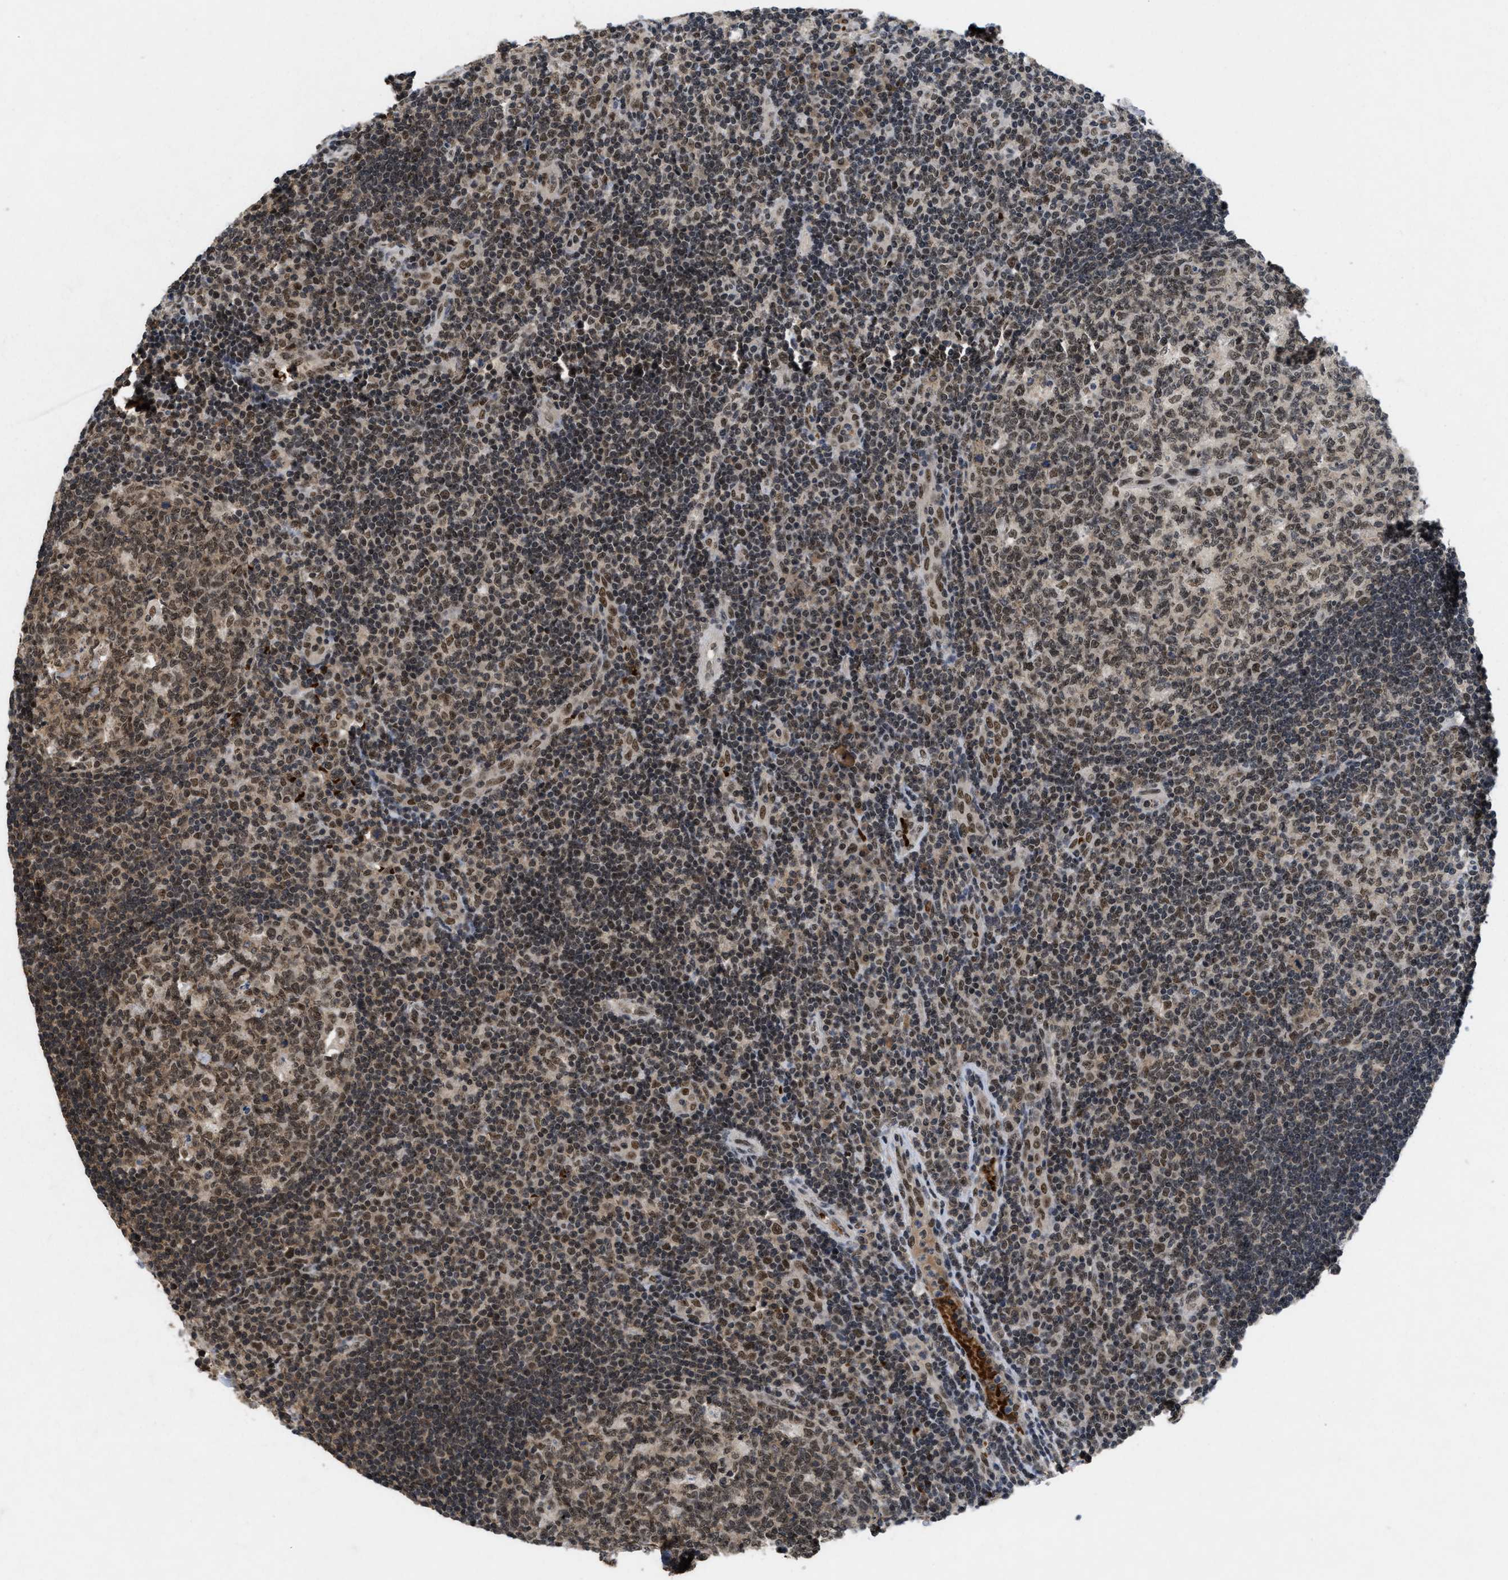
{"staining": {"intensity": "moderate", "quantity": ">75%", "location": "nuclear"}, "tissue": "tonsil", "cell_type": "Germinal center cells", "image_type": "normal", "snomed": [{"axis": "morphology", "description": "Normal tissue, NOS"}, {"axis": "topography", "description": "Tonsil"}], "caption": "The photomicrograph demonstrates staining of unremarkable tonsil, revealing moderate nuclear protein expression (brown color) within germinal center cells.", "gene": "ZNF346", "patient": {"sex": "female", "age": 40}}